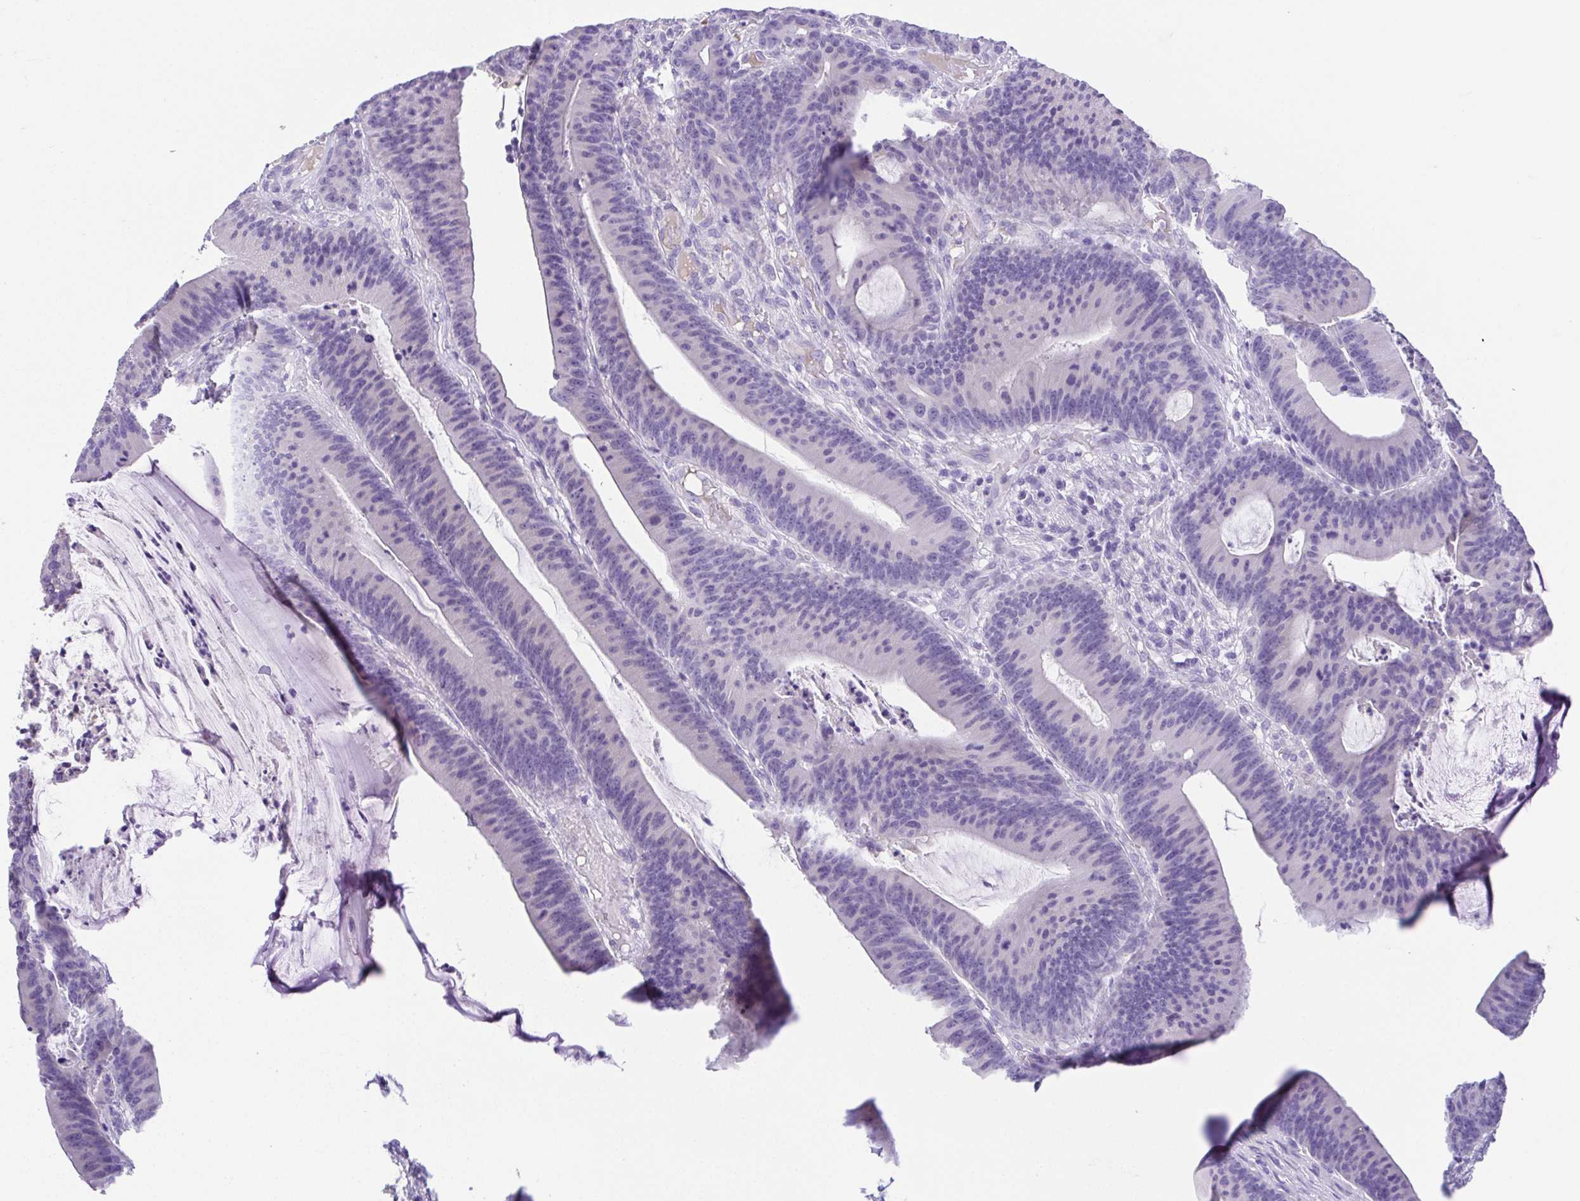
{"staining": {"intensity": "negative", "quantity": "none", "location": "none"}, "tissue": "colorectal cancer", "cell_type": "Tumor cells", "image_type": "cancer", "snomed": [{"axis": "morphology", "description": "Adenocarcinoma, NOS"}, {"axis": "topography", "description": "Colon"}], "caption": "Immunohistochemistry (IHC) image of neoplastic tissue: colorectal adenocarcinoma stained with DAB reveals no significant protein expression in tumor cells. The staining is performed using DAB (3,3'-diaminobenzidine) brown chromogen with nuclei counter-stained in using hematoxylin.", "gene": "SPATA4", "patient": {"sex": "female", "age": 78}}